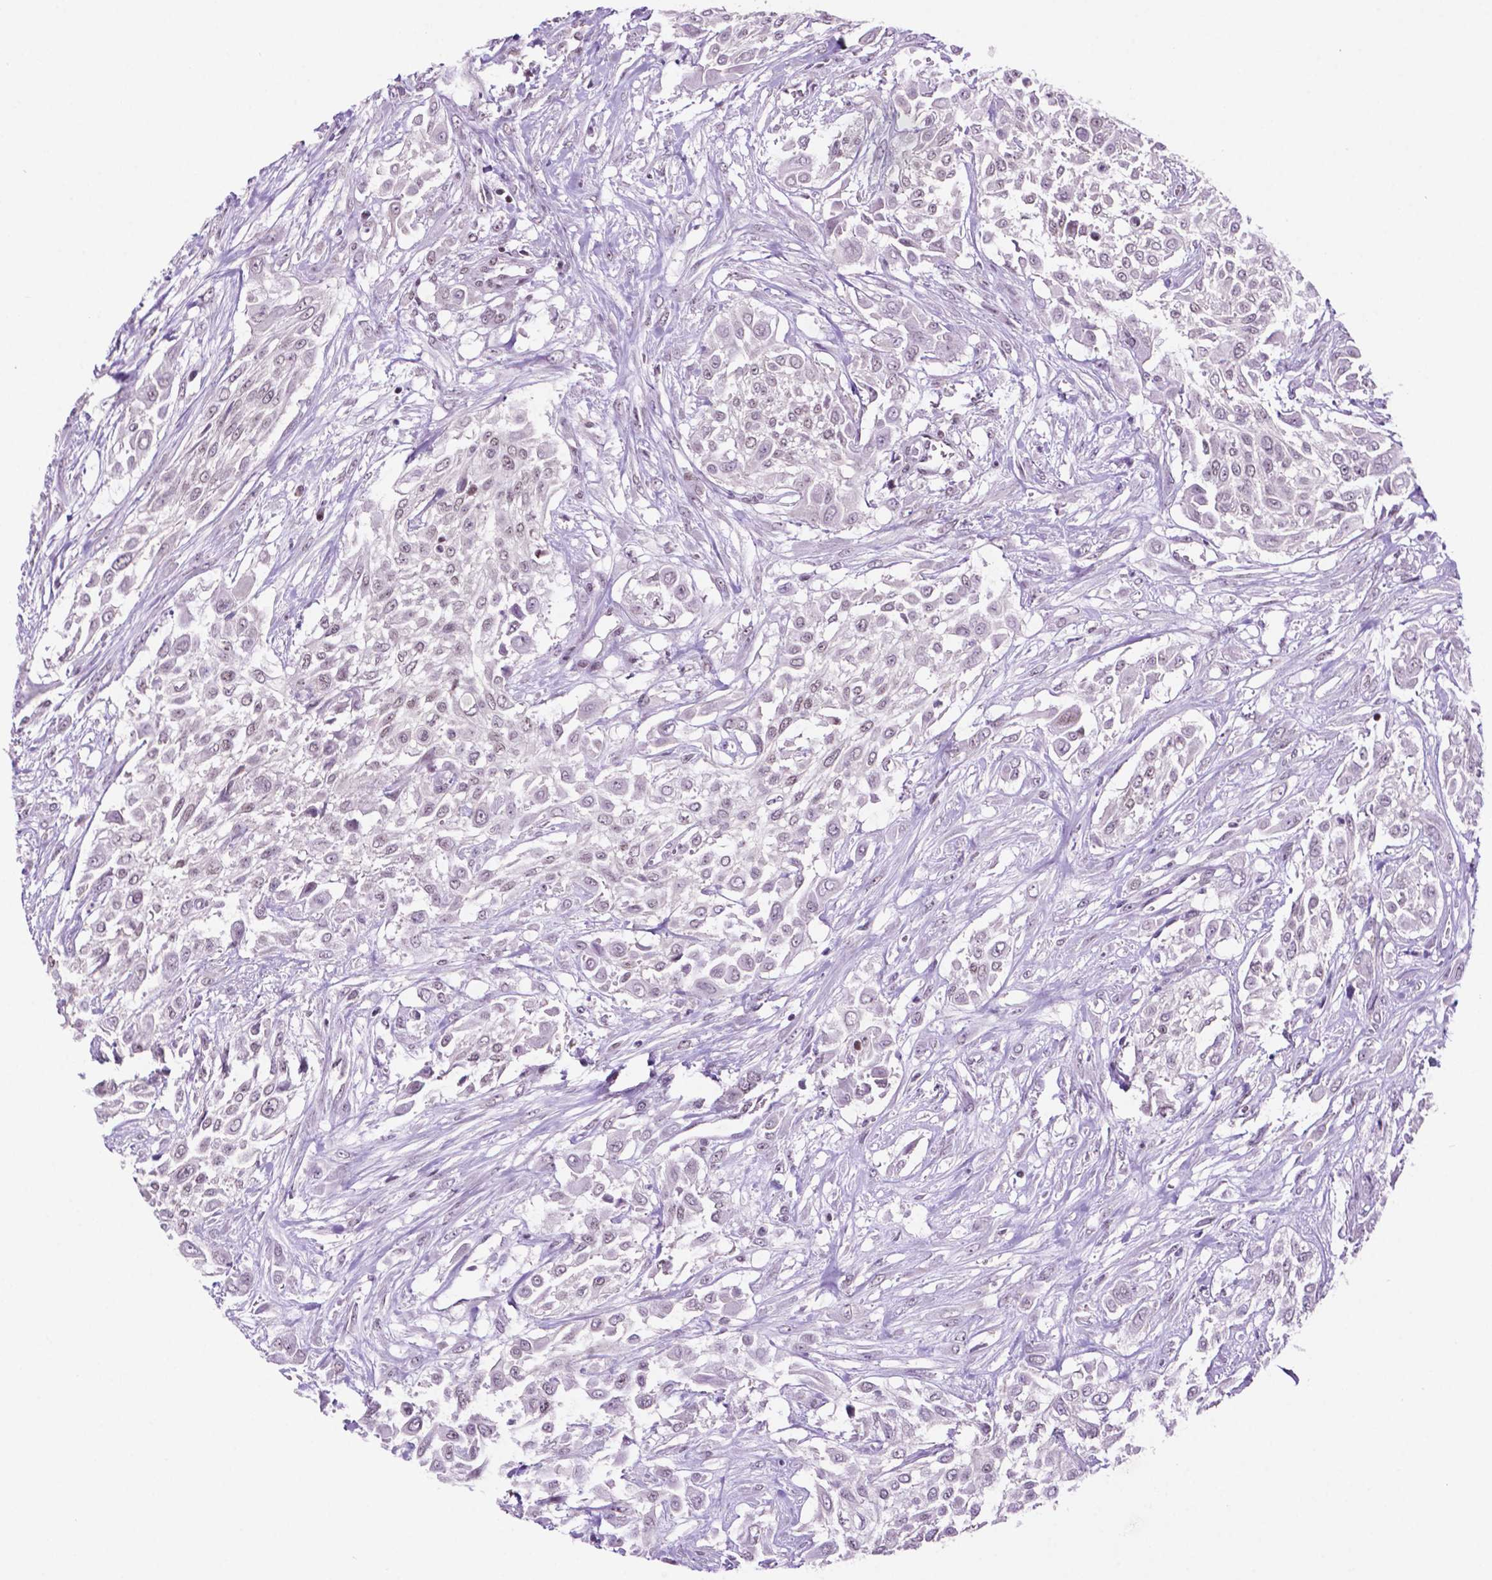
{"staining": {"intensity": "weak", "quantity": "<25%", "location": "nuclear"}, "tissue": "urothelial cancer", "cell_type": "Tumor cells", "image_type": "cancer", "snomed": [{"axis": "morphology", "description": "Urothelial carcinoma, High grade"}, {"axis": "topography", "description": "Urinary bladder"}], "caption": "This is an immunohistochemistry photomicrograph of human urothelial cancer. There is no positivity in tumor cells.", "gene": "NCOR1", "patient": {"sex": "male", "age": 57}}